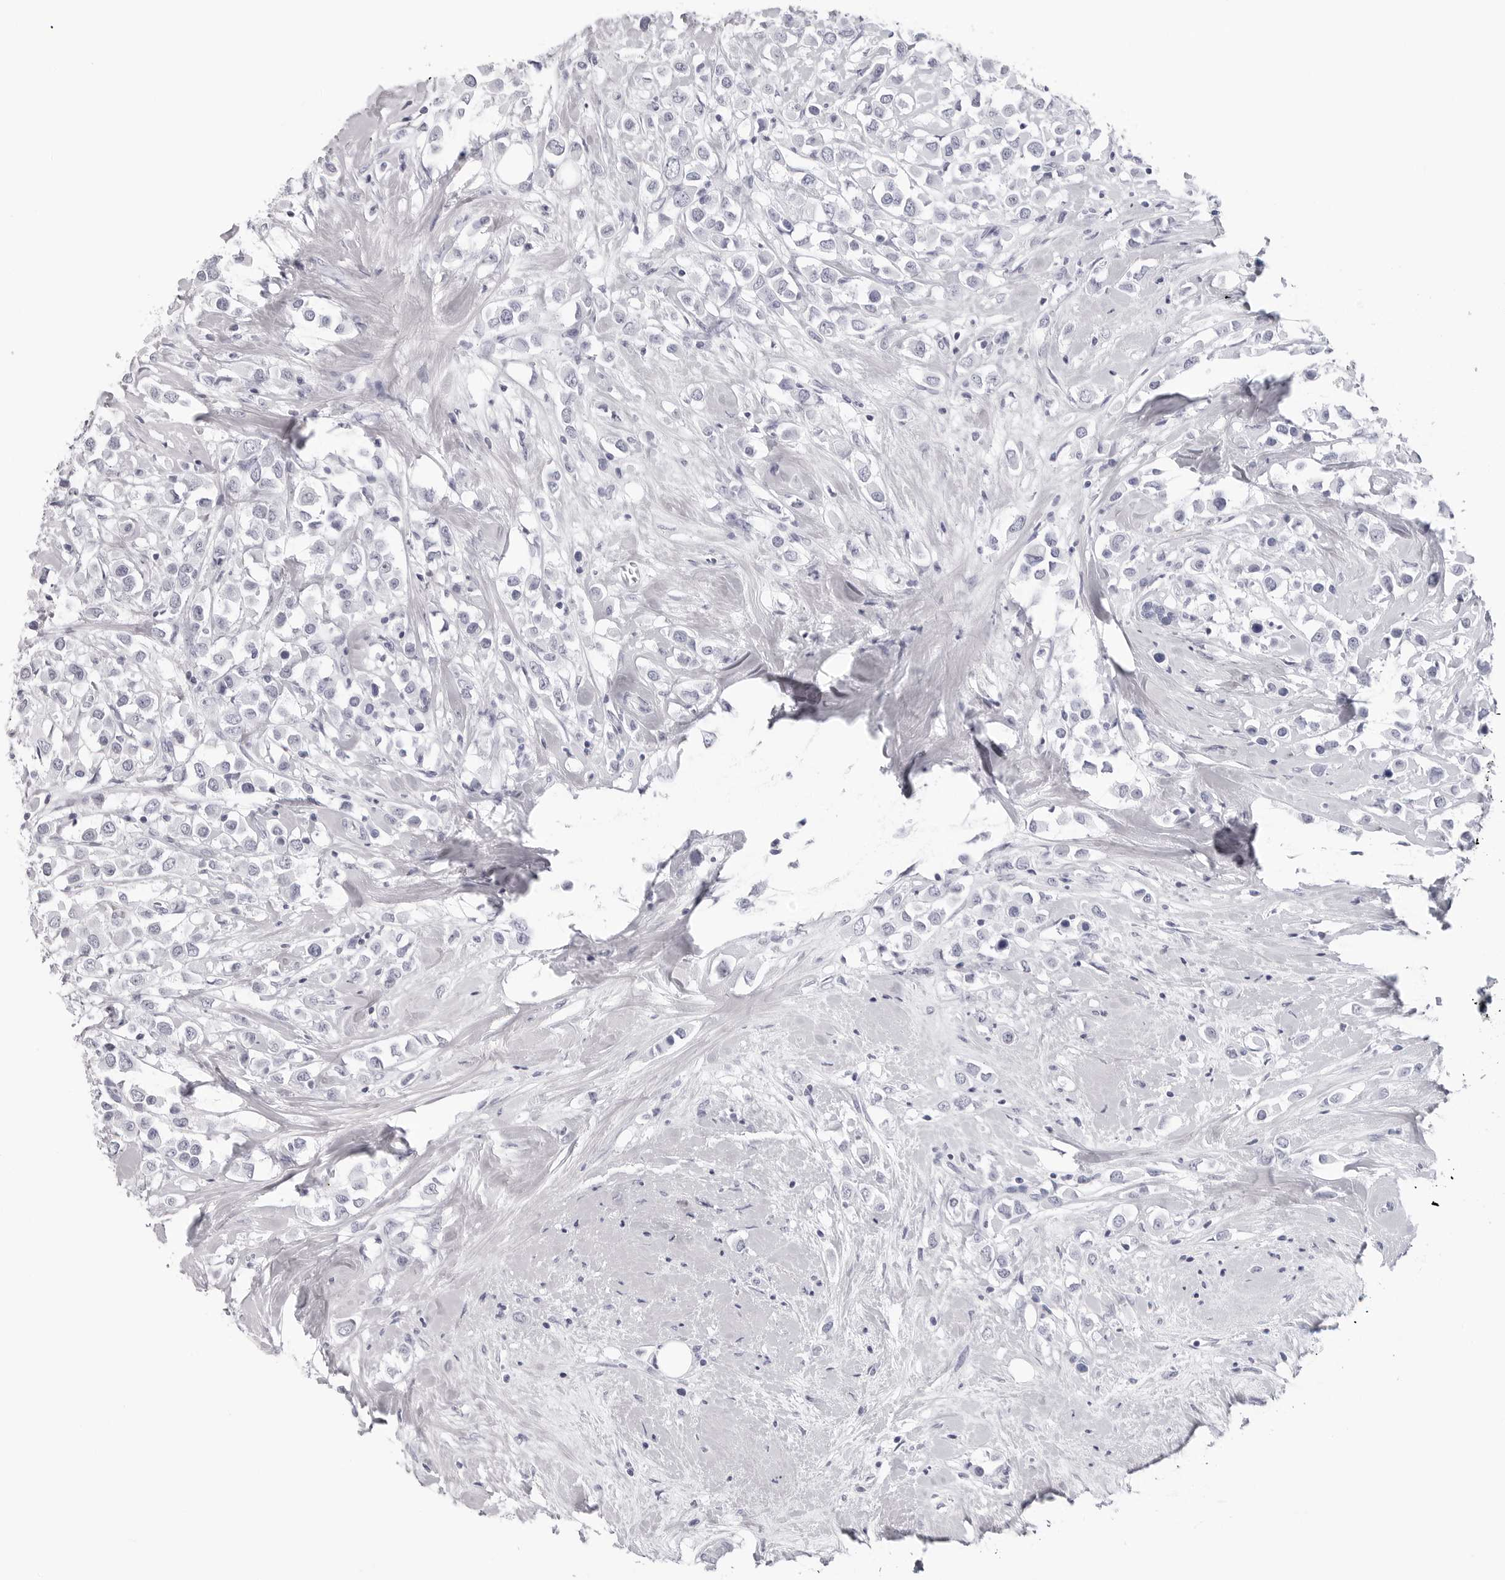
{"staining": {"intensity": "negative", "quantity": "none", "location": "none"}, "tissue": "breast cancer", "cell_type": "Tumor cells", "image_type": "cancer", "snomed": [{"axis": "morphology", "description": "Duct carcinoma"}, {"axis": "topography", "description": "Breast"}], "caption": "Protein analysis of breast cancer (intraductal carcinoma) displays no significant positivity in tumor cells.", "gene": "CST2", "patient": {"sex": "female", "age": 61}}